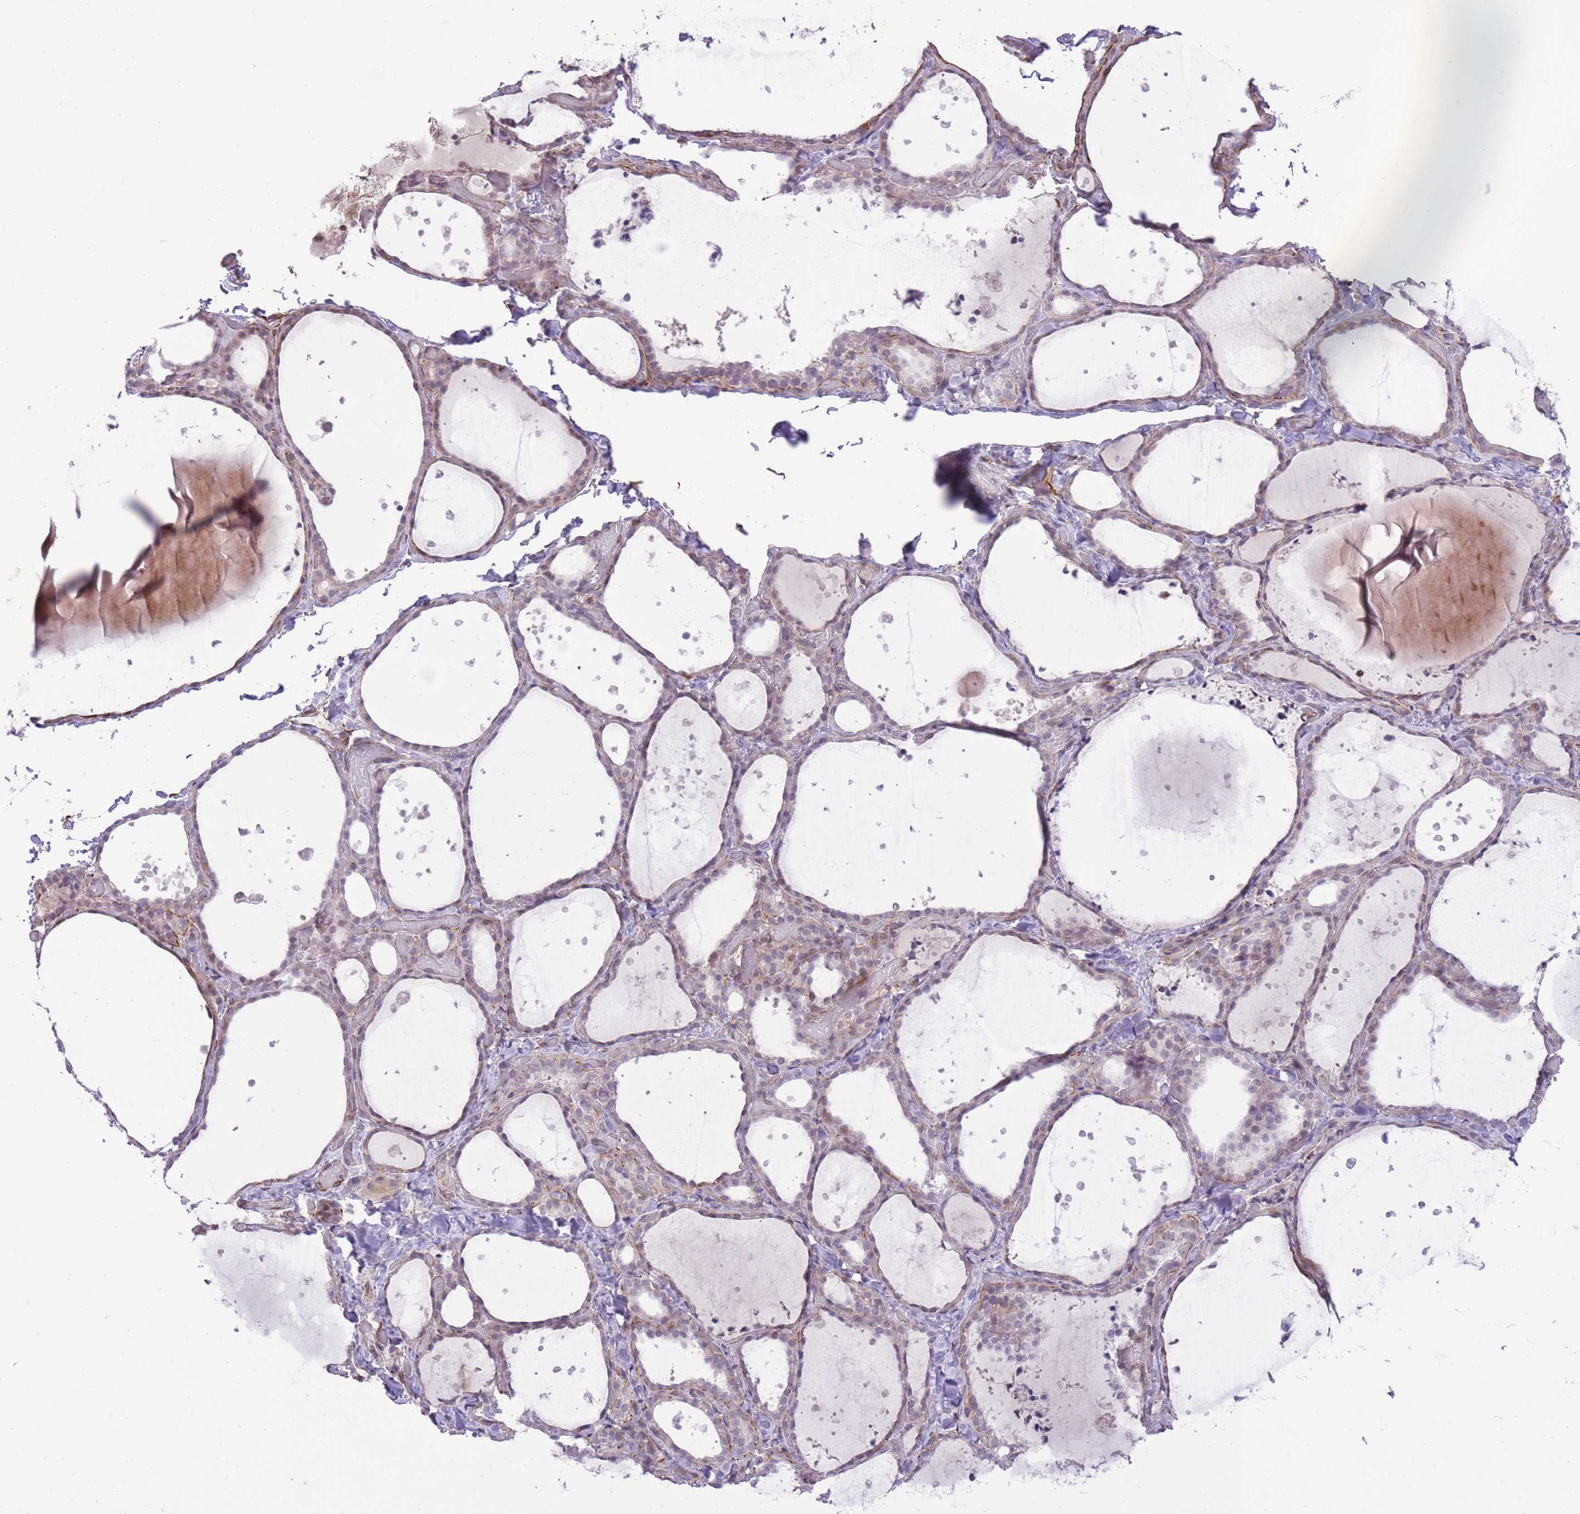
{"staining": {"intensity": "weak", "quantity": "<25%", "location": "cytoplasmic/membranous"}, "tissue": "thyroid gland", "cell_type": "Glandular cells", "image_type": "normal", "snomed": [{"axis": "morphology", "description": "Normal tissue, NOS"}, {"axis": "topography", "description": "Thyroid gland"}], "caption": "Image shows no protein staining in glandular cells of unremarkable thyroid gland.", "gene": "ELL", "patient": {"sex": "female", "age": 44}}